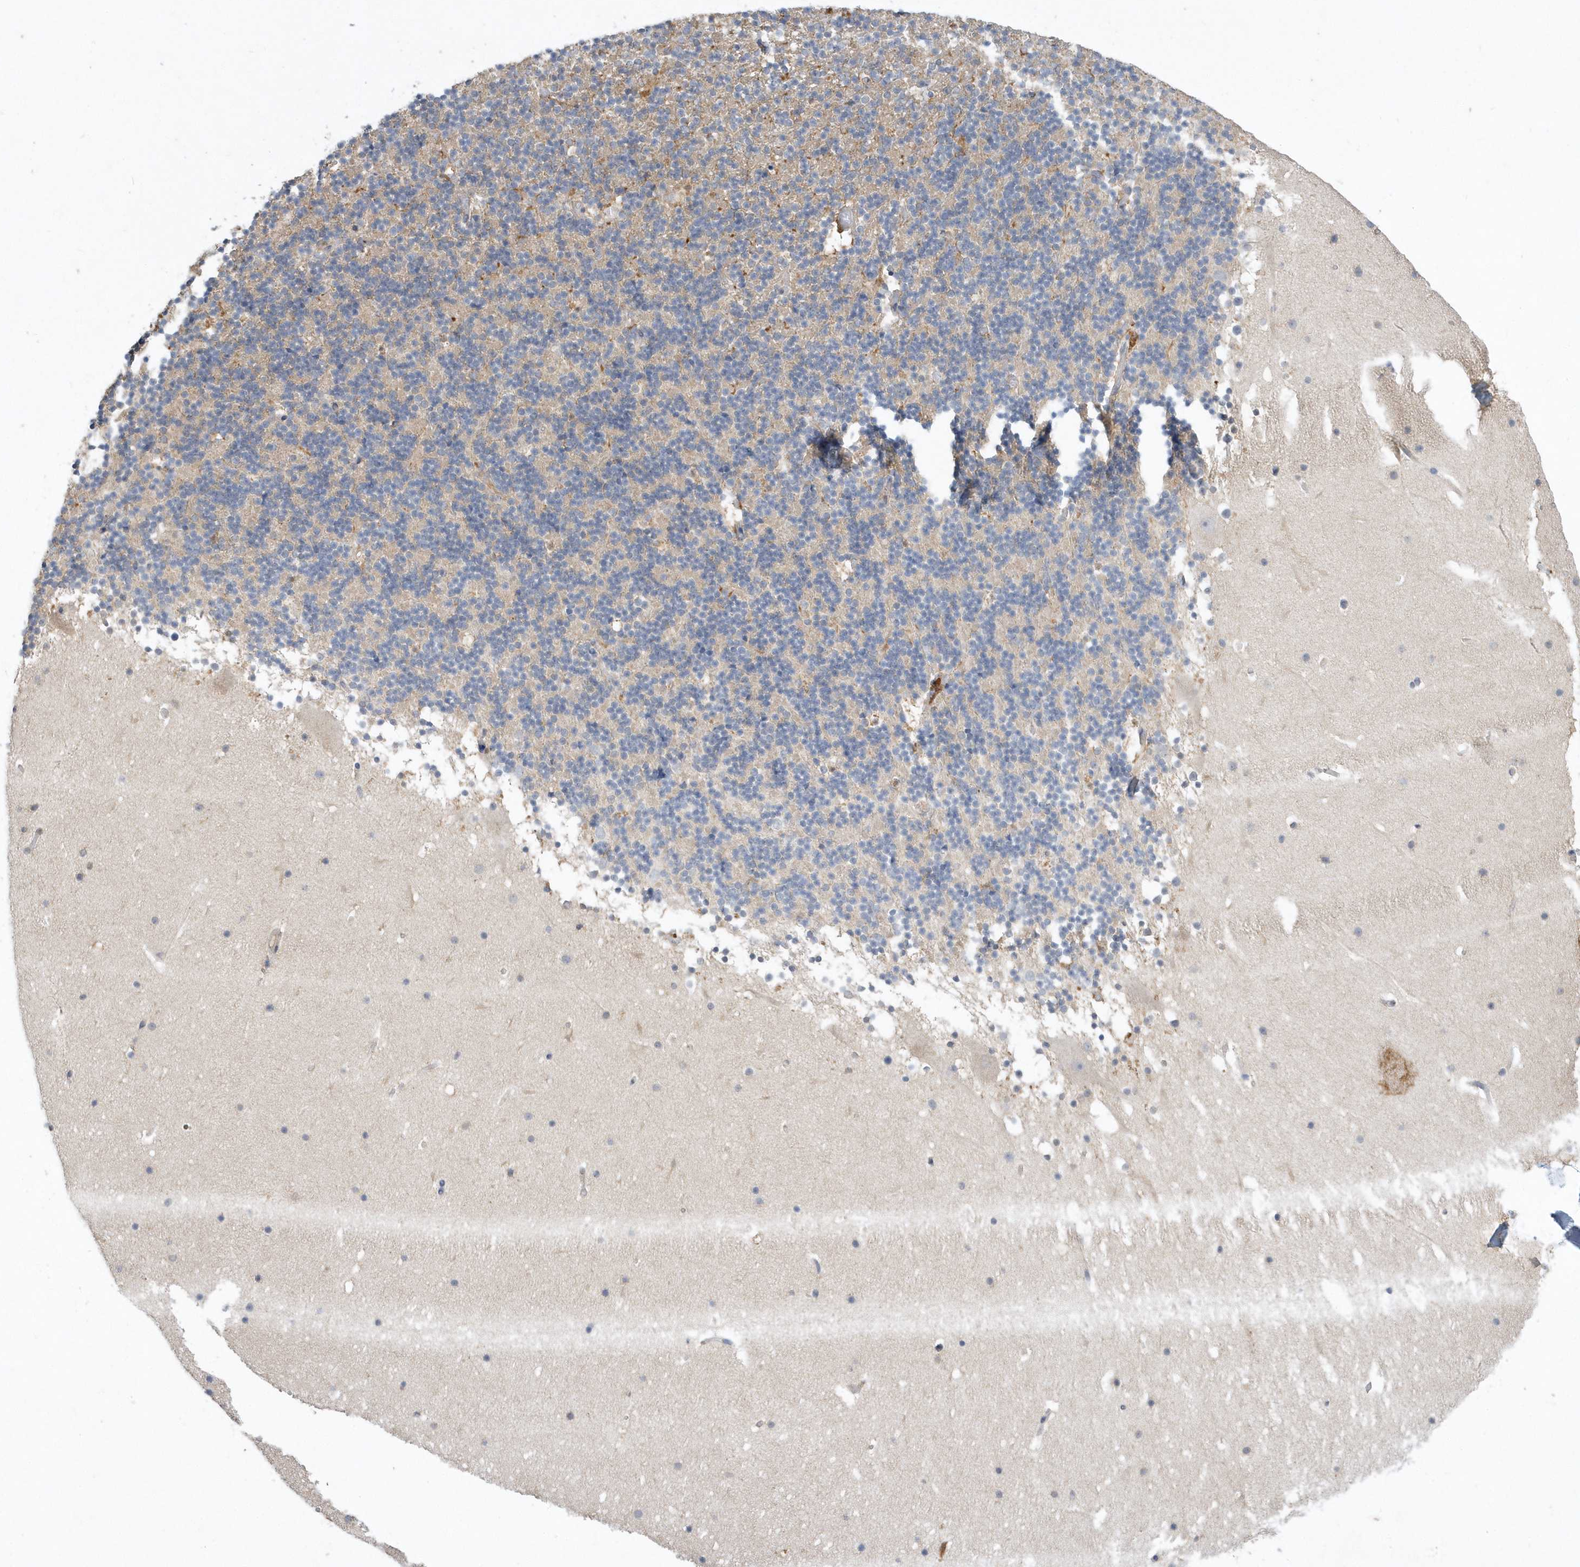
{"staining": {"intensity": "weak", "quantity": "<25%", "location": "cytoplasmic/membranous"}, "tissue": "cerebellum", "cell_type": "Cells in granular layer", "image_type": "normal", "snomed": [{"axis": "morphology", "description": "Normal tissue, NOS"}, {"axis": "topography", "description": "Cerebellum"}], "caption": "Cells in granular layer show no significant protein staining in unremarkable cerebellum. The staining was performed using DAB to visualize the protein expression in brown, while the nuclei were stained in blue with hematoxylin (Magnification: 20x).", "gene": "AKR7A2", "patient": {"sex": "male", "age": 57}}